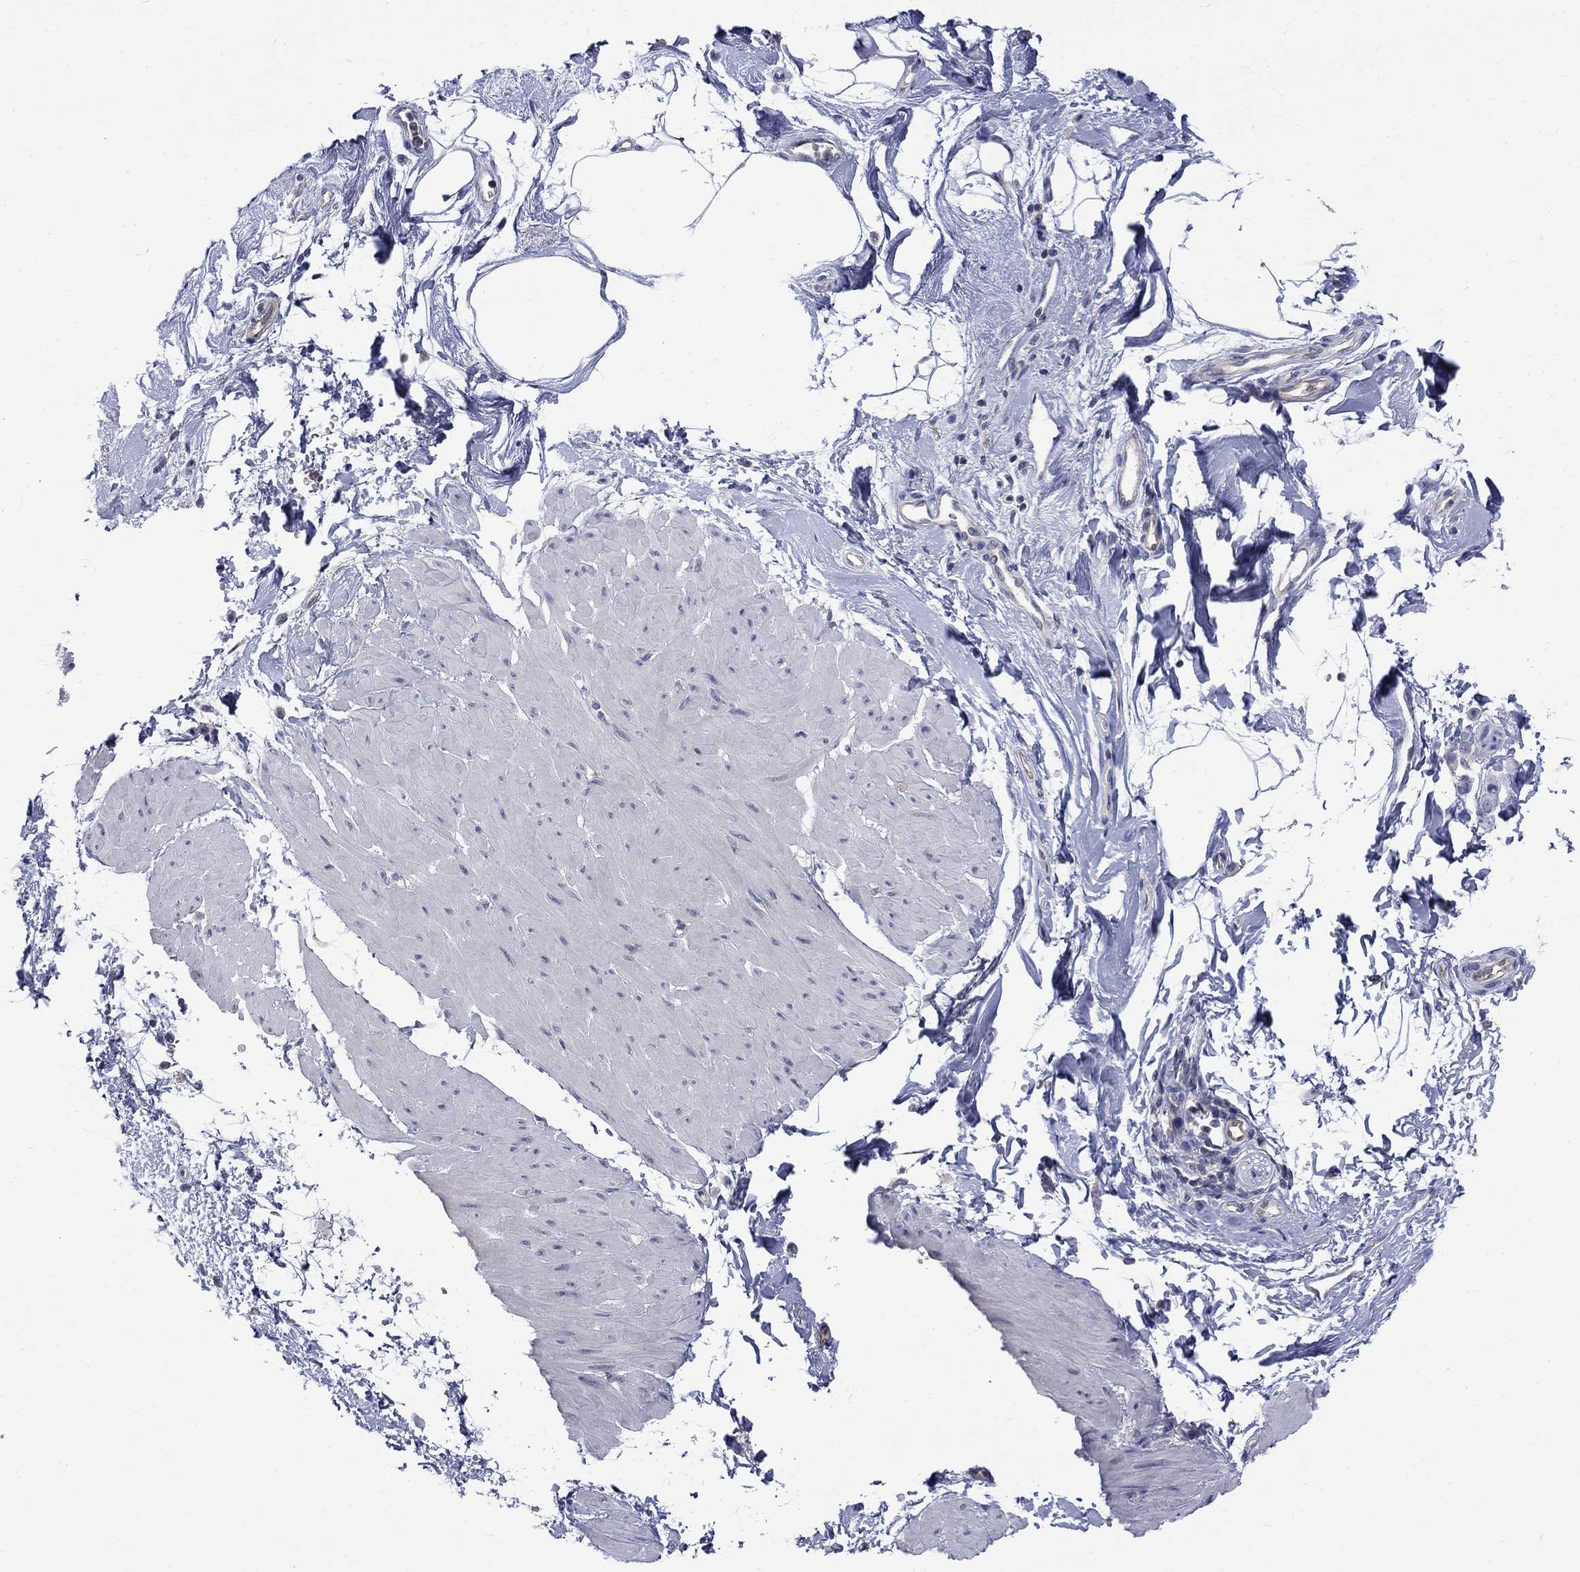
{"staining": {"intensity": "negative", "quantity": "none", "location": "none"}, "tissue": "smooth muscle", "cell_type": "Smooth muscle cells", "image_type": "normal", "snomed": [{"axis": "morphology", "description": "Normal tissue, NOS"}, {"axis": "topography", "description": "Adipose tissue"}, {"axis": "topography", "description": "Smooth muscle"}, {"axis": "topography", "description": "Peripheral nerve tissue"}], "caption": "Immunohistochemical staining of normal human smooth muscle reveals no significant staining in smooth muscle cells. (Stains: DAB IHC with hematoxylin counter stain, Microscopy: brightfield microscopy at high magnification).", "gene": "HKDC1", "patient": {"sex": "male", "age": 83}}